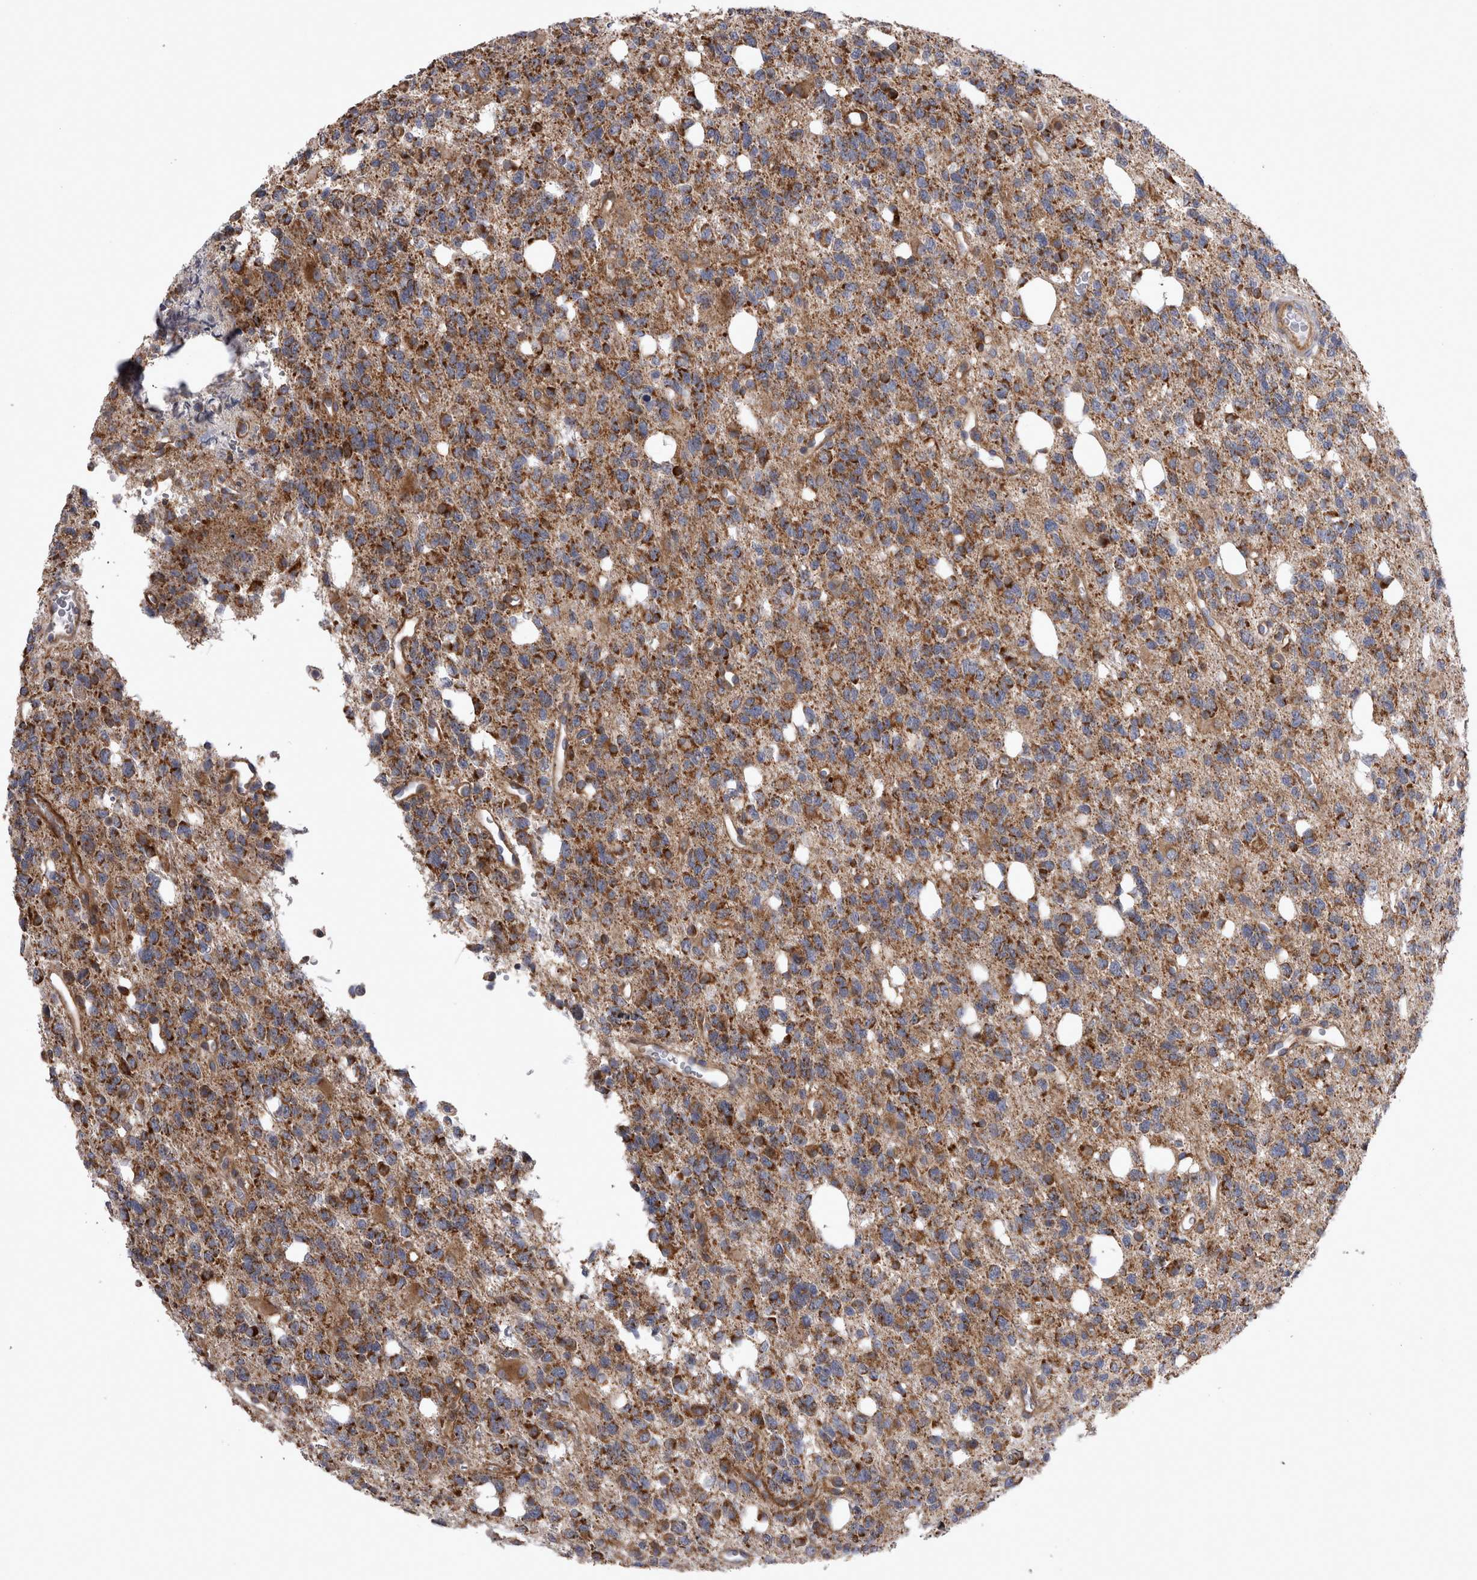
{"staining": {"intensity": "moderate", "quantity": ">75%", "location": "cytoplasmic/membranous"}, "tissue": "glioma", "cell_type": "Tumor cells", "image_type": "cancer", "snomed": [{"axis": "morphology", "description": "Glioma, malignant, High grade"}, {"axis": "topography", "description": "Brain"}], "caption": "A brown stain highlights moderate cytoplasmic/membranous staining of a protein in human glioma tumor cells.", "gene": "TSPOAP1", "patient": {"sex": "female", "age": 62}}